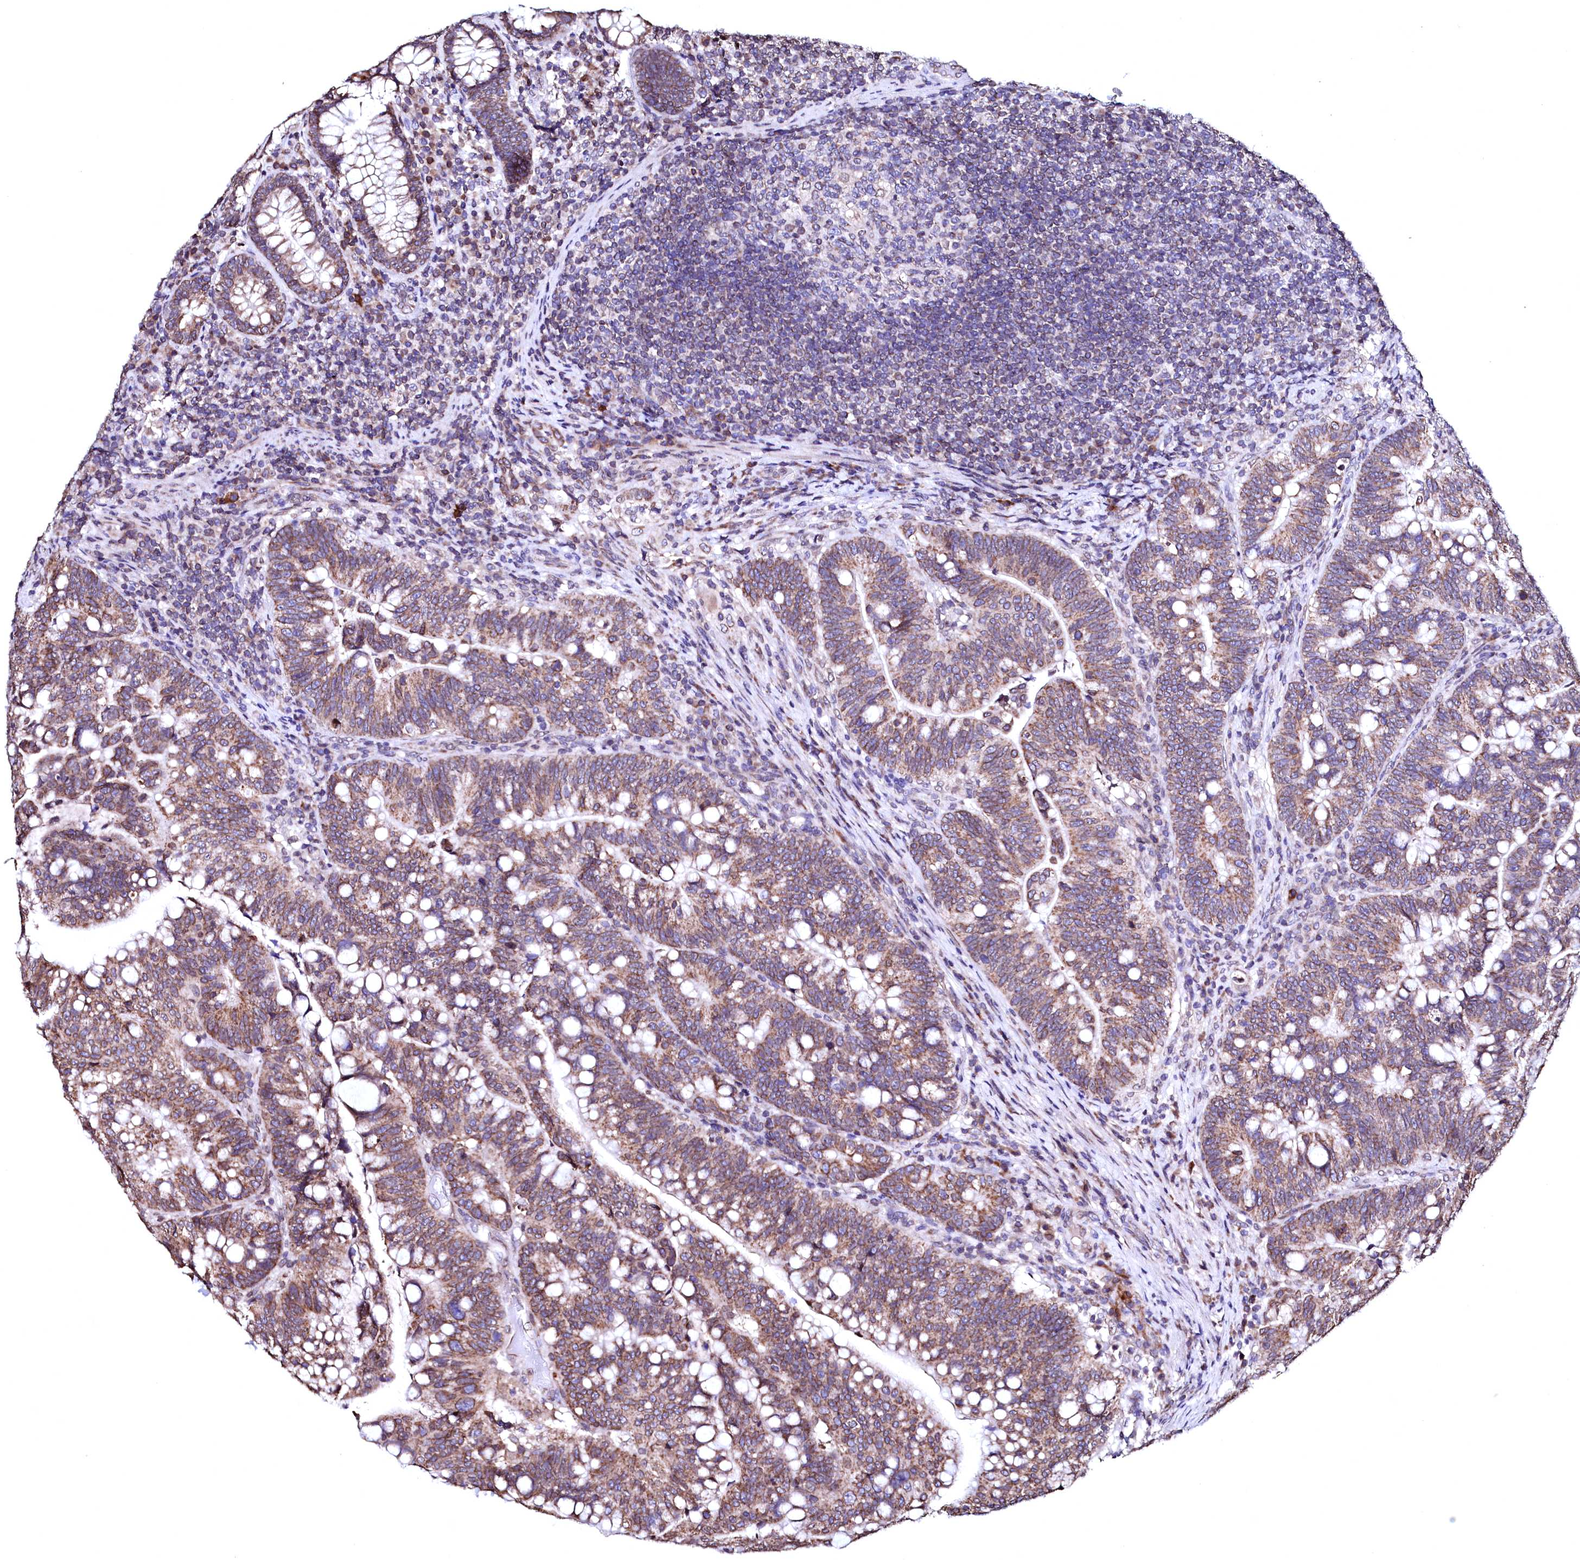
{"staining": {"intensity": "moderate", "quantity": ">75%", "location": "cytoplasmic/membranous"}, "tissue": "colorectal cancer", "cell_type": "Tumor cells", "image_type": "cancer", "snomed": [{"axis": "morphology", "description": "Normal tissue, NOS"}, {"axis": "morphology", "description": "Adenocarcinoma, NOS"}, {"axis": "topography", "description": "Colon"}], "caption": "Colorectal cancer (adenocarcinoma) was stained to show a protein in brown. There is medium levels of moderate cytoplasmic/membranous staining in about >75% of tumor cells.", "gene": "HAND1", "patient": {"sex": "female", "age": 66}}